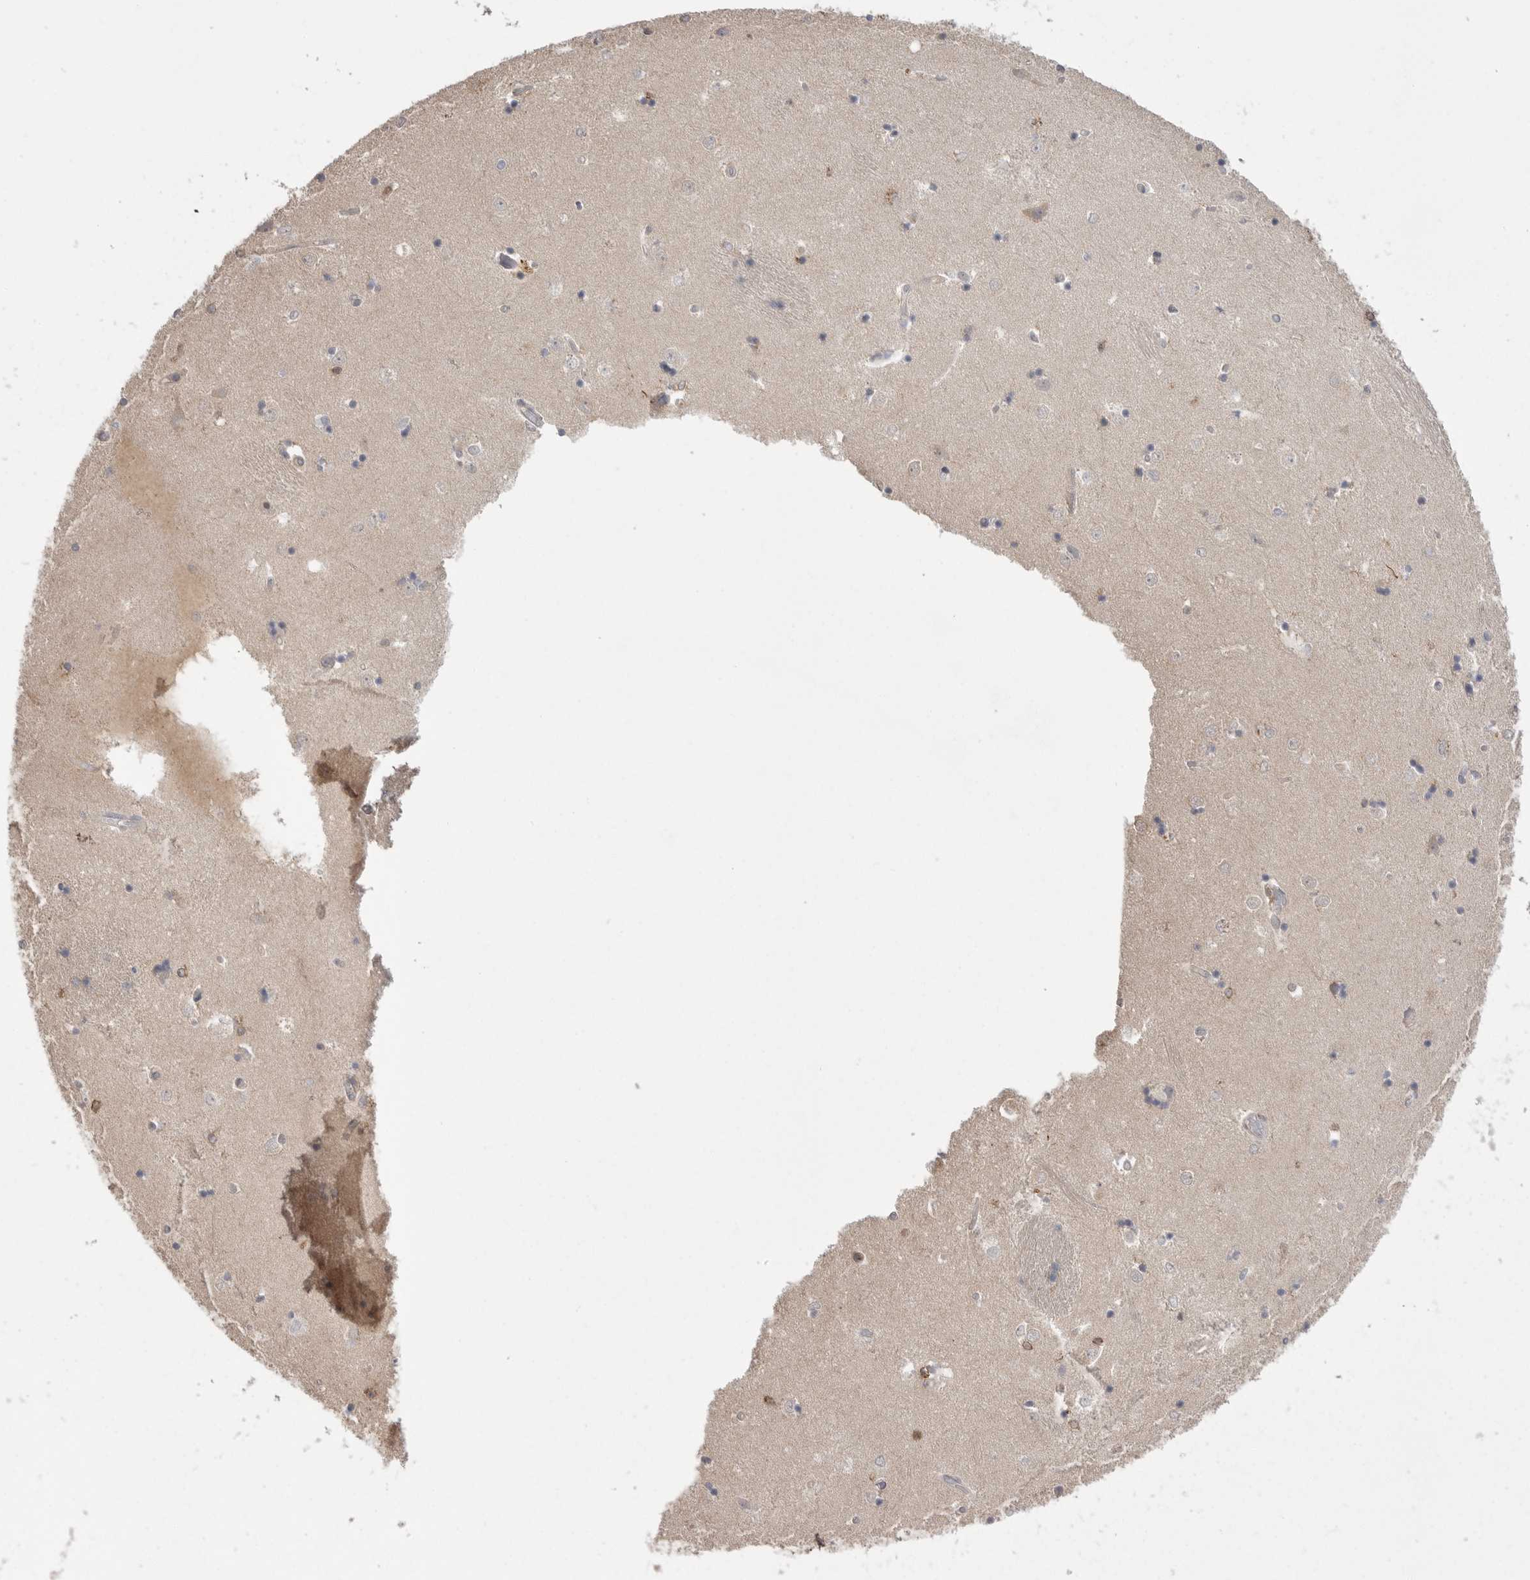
{"staining": {"intensity": "negative", "quantity": "none", "location": "none"}, "tissue": "caudate", "cell_type": "Glial cells", "image_type": "normal", "snomed": [{"axis": "morphology", "description": "Normal tissue, NOS"}, {"axis": "topography", "description": "Lateral ventricle wall"}], "caption": "This histopathology image is of normal caudate stained with immunohistochemistry to label a protein in brown with the nuclei are counter-stained blue. There is no expression in glial cells.", "gene": "TOP2A", "patient": {"sex": "male", "age": 45}}